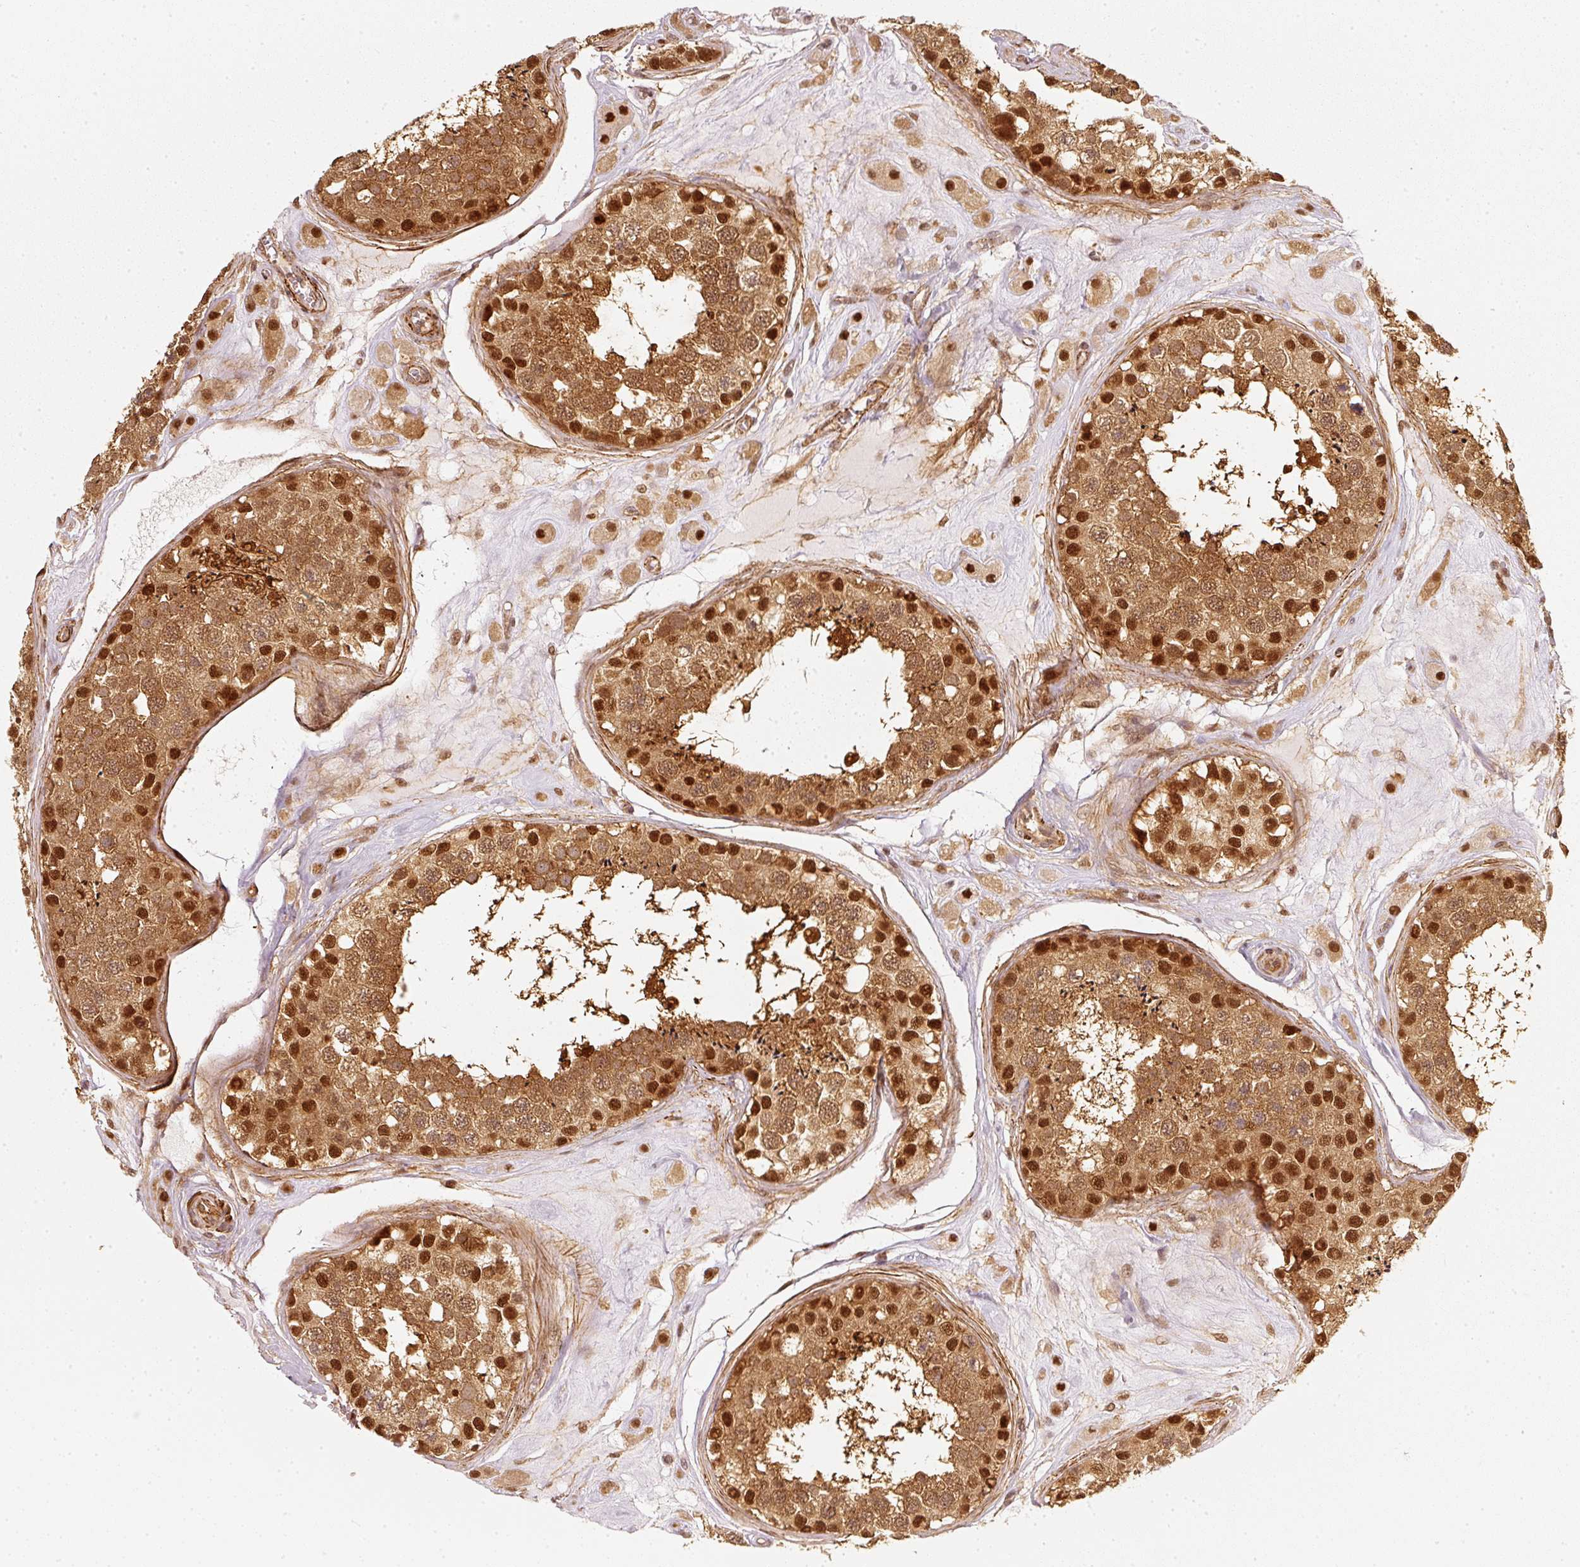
{"staining": {"intensity": "strong", "quantity": ">75%", "location": "cytoplasmic/membranous,nuclear"}, "tissue": "testis", "cell_type": "Cells in seminiferous ducts", "image_type": "normal", "snomed": [{"axis": "morphology", "description": "Normal tissue, NOS"}, {"axis": "topography", "description": "Testis"}], "caption": "A high amount of strong cytoplasmic/membranous,nuclear staining is appreciated in about >75% of cells in seminiferous ducts in normal testis.", "gene": "PSMD1", "patient": {"sex": "male", "age": 25}}